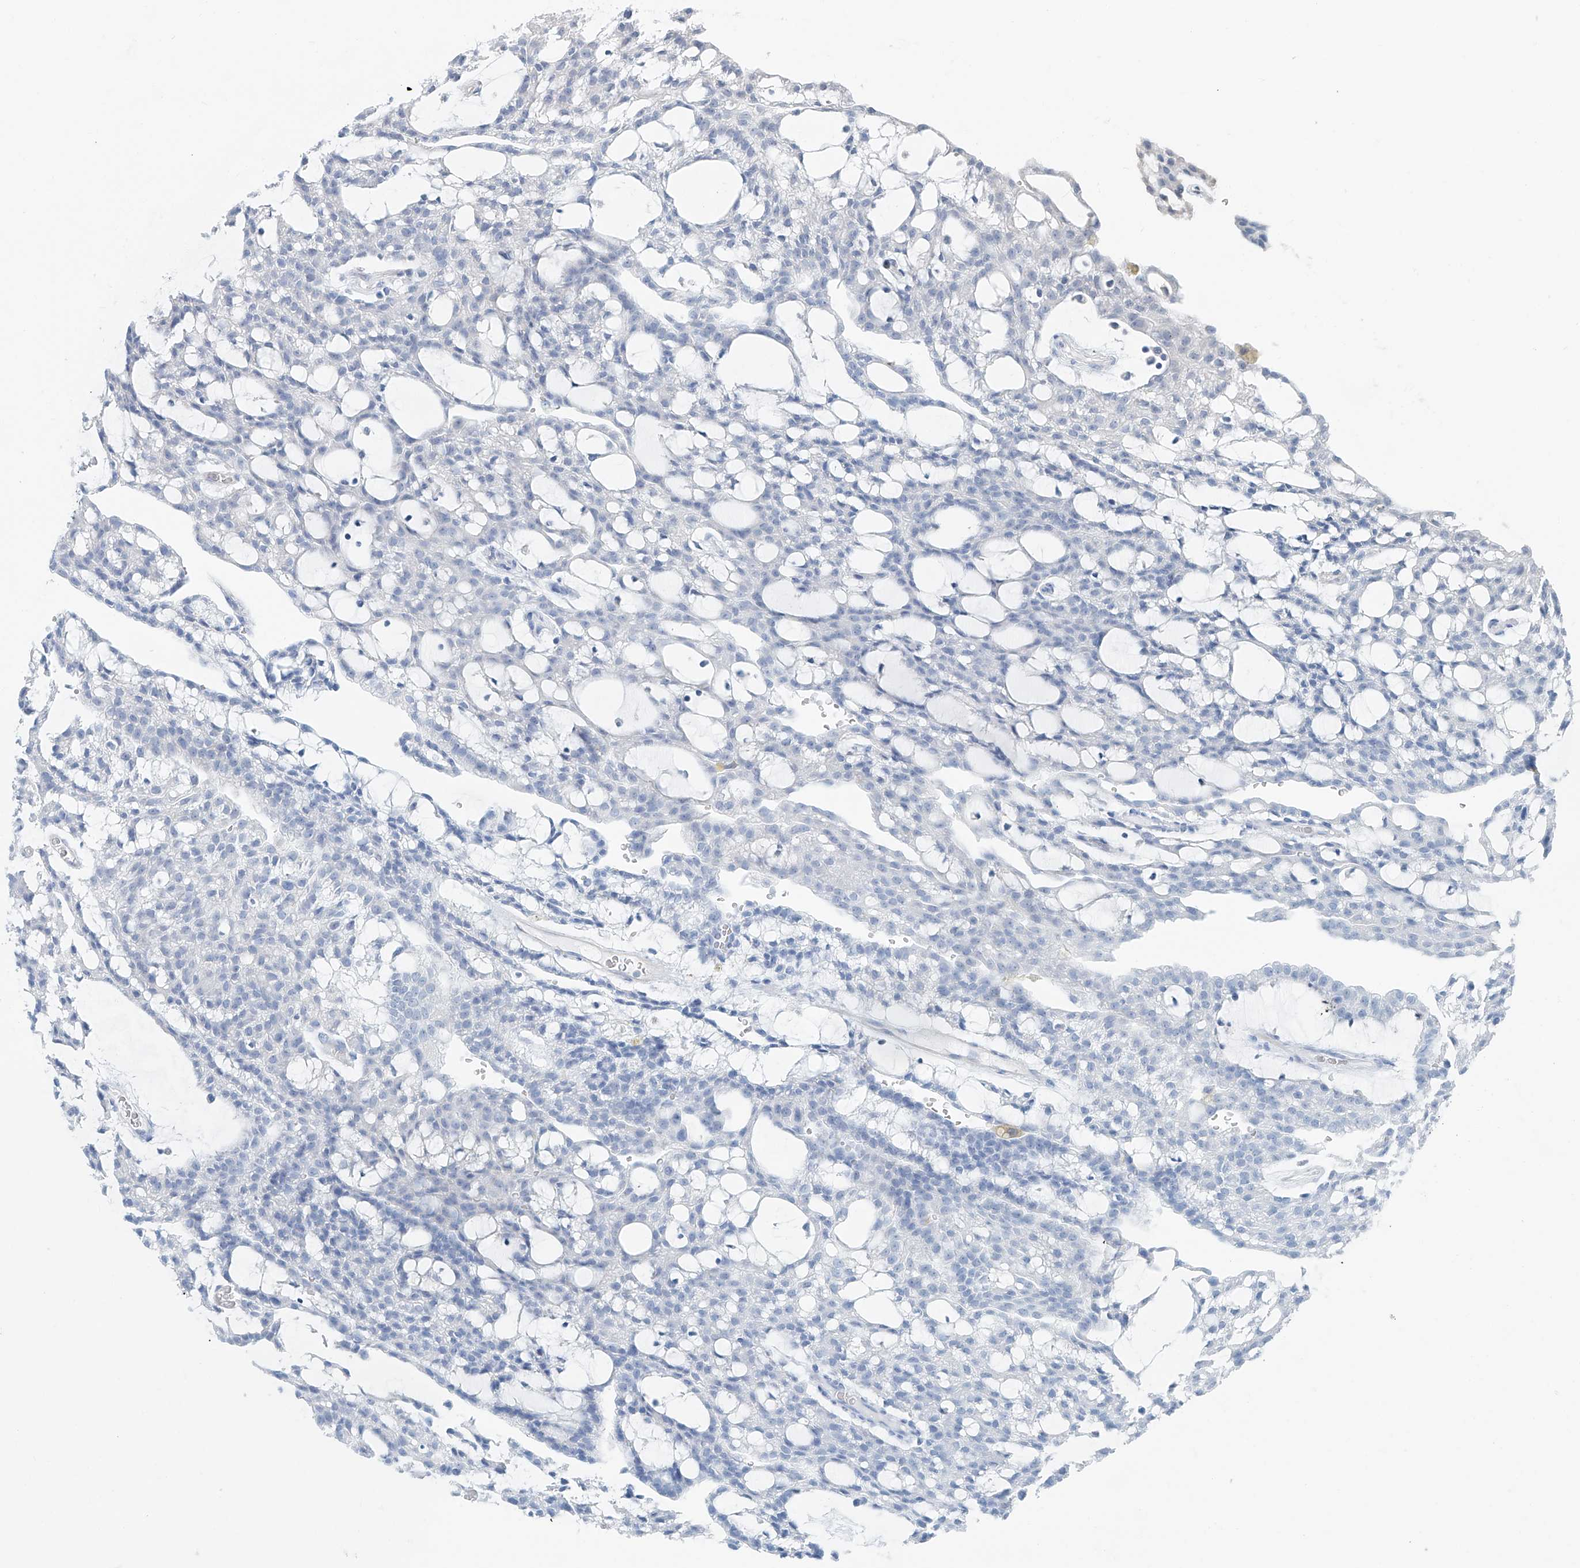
{"staining": {"intensity": "negative", "quantity": "none", "location": "none"}, "tissue": "renal cancer", "cell_type": "Tumor cells", "image_type": "cancer", "snomed": [{"axis": "morphology", "description": "Adenocarcinoma, NOS"}, {"axis": "topography", "description": "Kidney"}], "caption": "Protein analysis of renal cancer reveals no significant staining in tumor cells.", "gene": "KCNK10", "patient": {"sex": "male", "age": 63}}